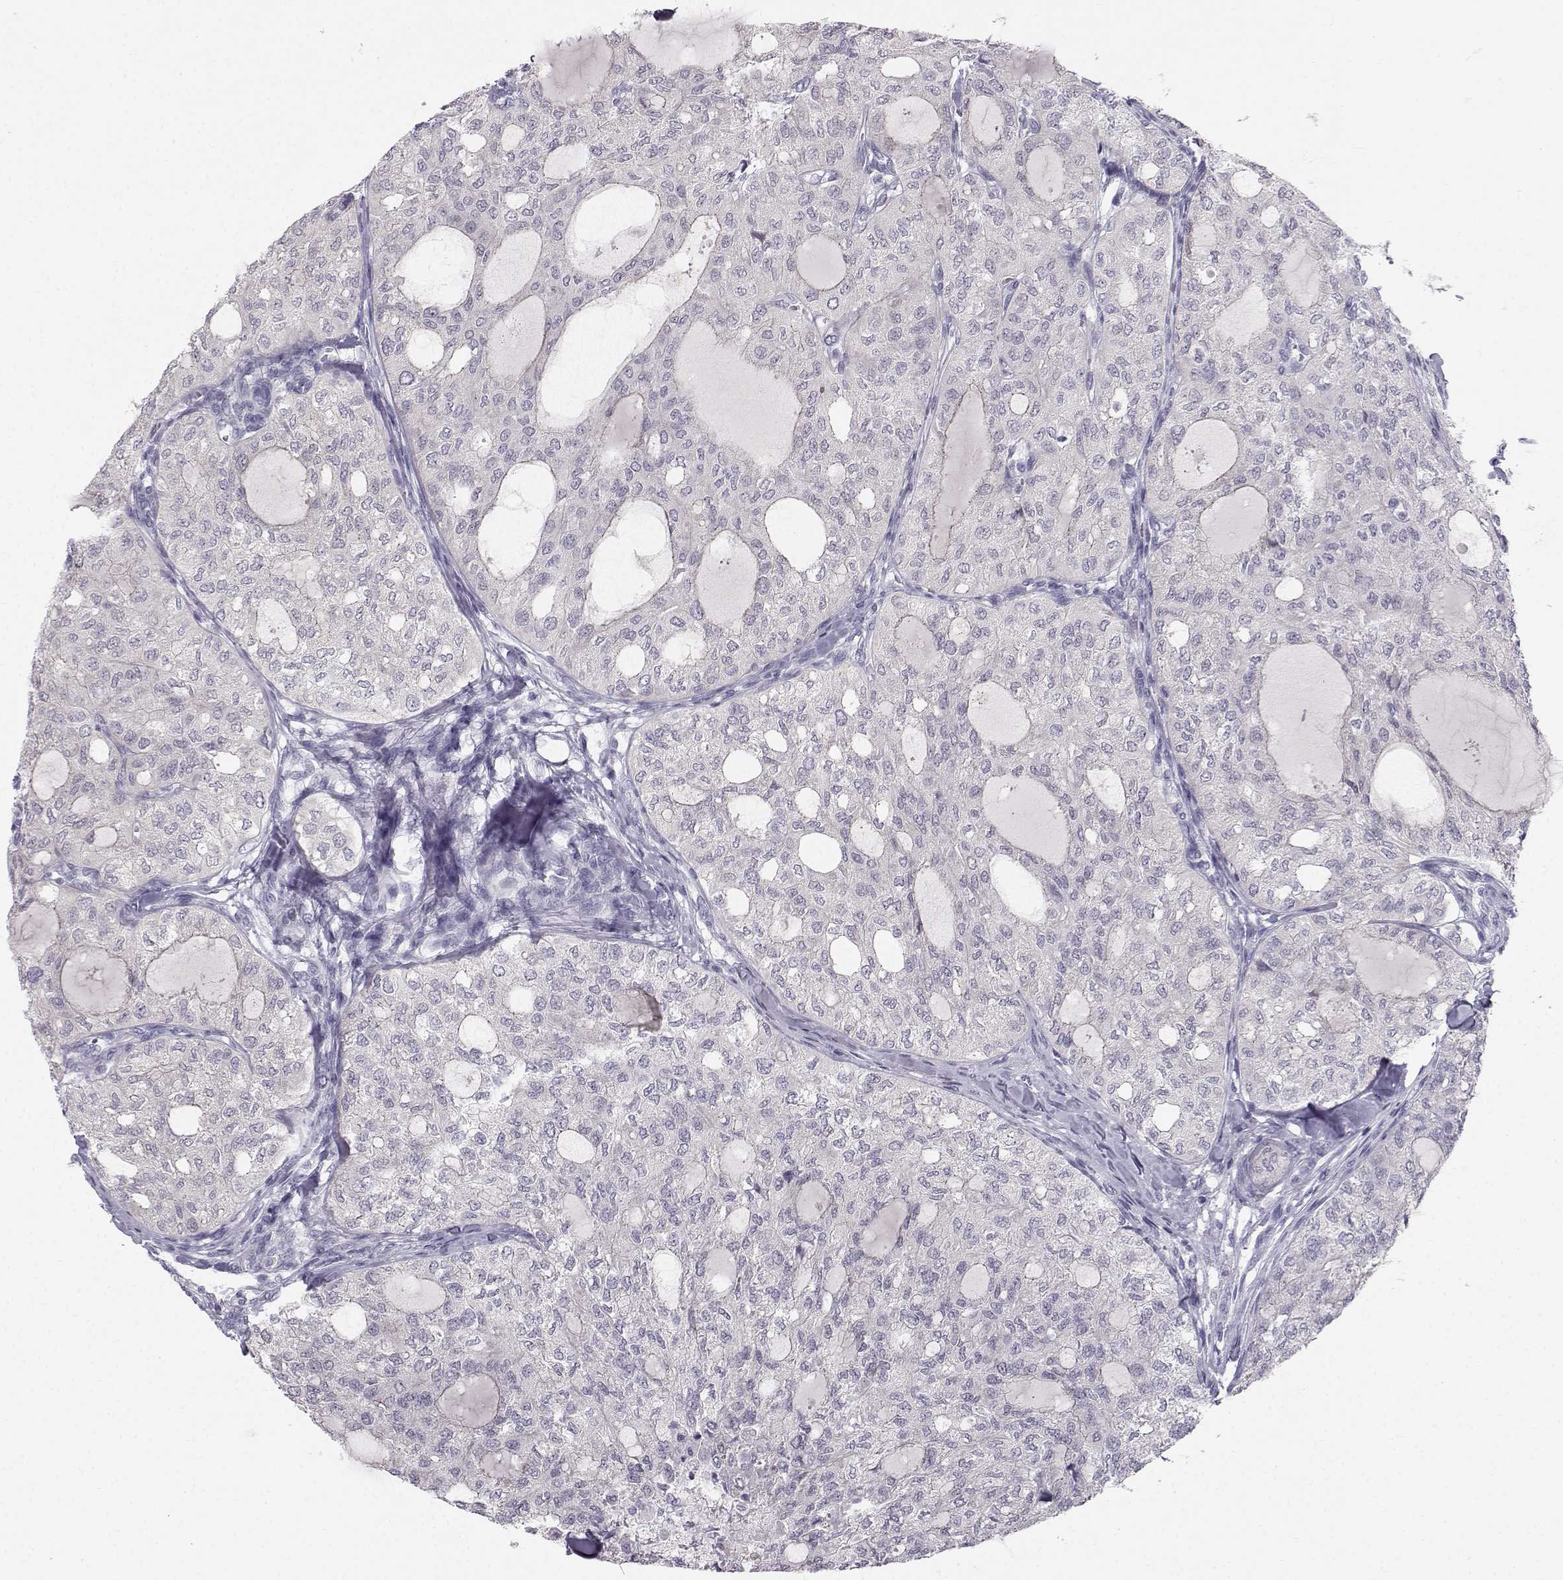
{"staining": {"intensity": "negative", "quantity": "none", "location": "none"}, "tissue": "thyroid cancer", "cell_type": "Tumor cells", "image_type": "cancer", "snomed": [{"axis": "morphology", "description": "Follicular adenoma carcinoma, NOS"}, {"axis": "topography", "description": "Thyroid gland"}], "caption": "Immunohistochemistry of human follicular adenoma carcinoma (thyroid) shows no positivity in tumor cells.", "gene": "ZNF185", "patient": {"sex": "male", "age": 75}}